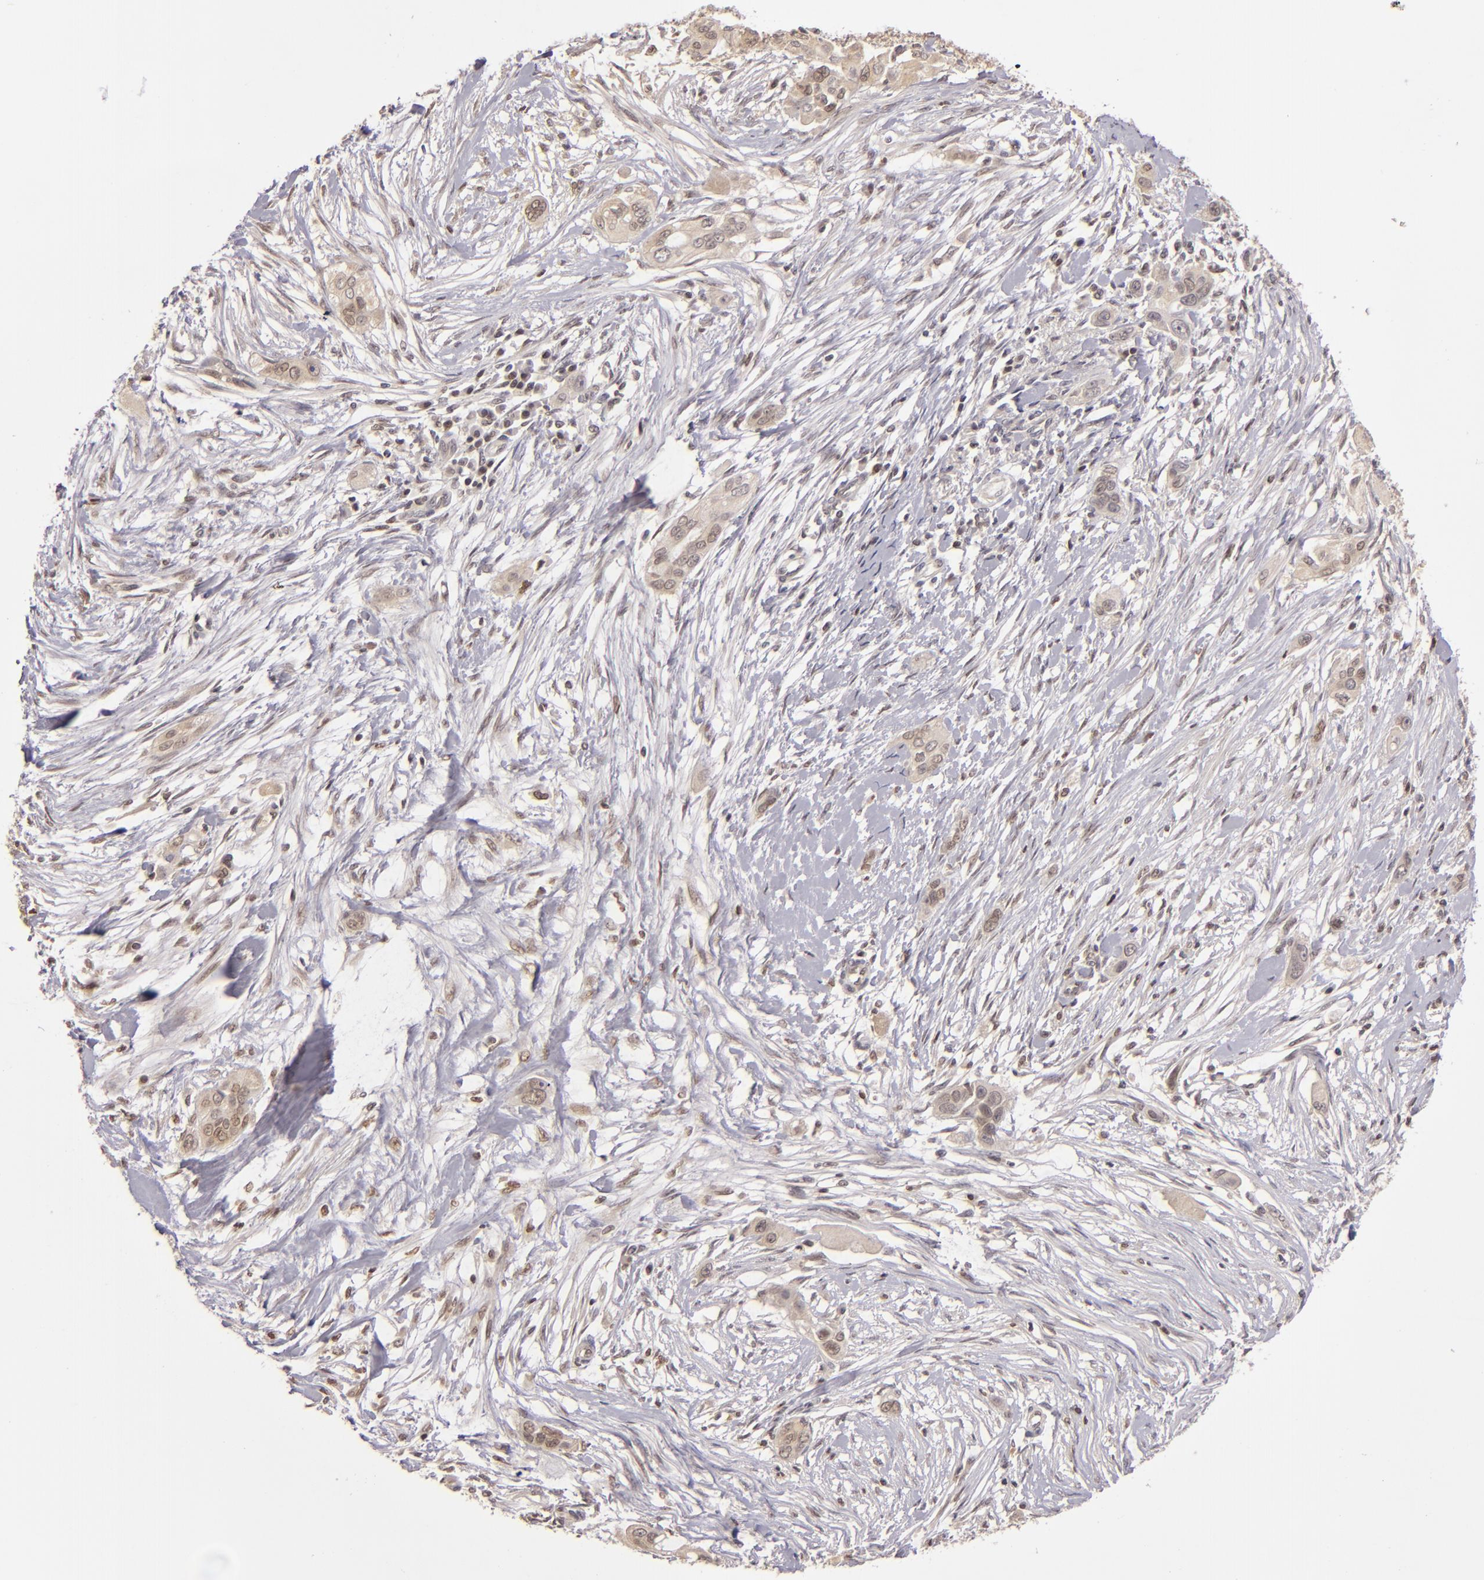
{"staining": {"intensity": "weak", "quantity": ">75%", "location": "cytoplasmic/membranous"}, "tissue": "pancreatic cancer", "cell_type": "Tumor cells", "image_type": "cancer", "snomed": [{"axis": "morphology", "description": "Adenocarcinoma, NOS"}, {"axis": "topography", "description": "Pancreas"}], "caption": "A micrograph showing weak cytoplasmic/membranous staining in about >75% of tumor cells in pancreatic adenocarcinoma, as visualized by brown immunohistochemical staining.", "gene": "LRG1", "patient": {"sex": "female", "age": 60}}